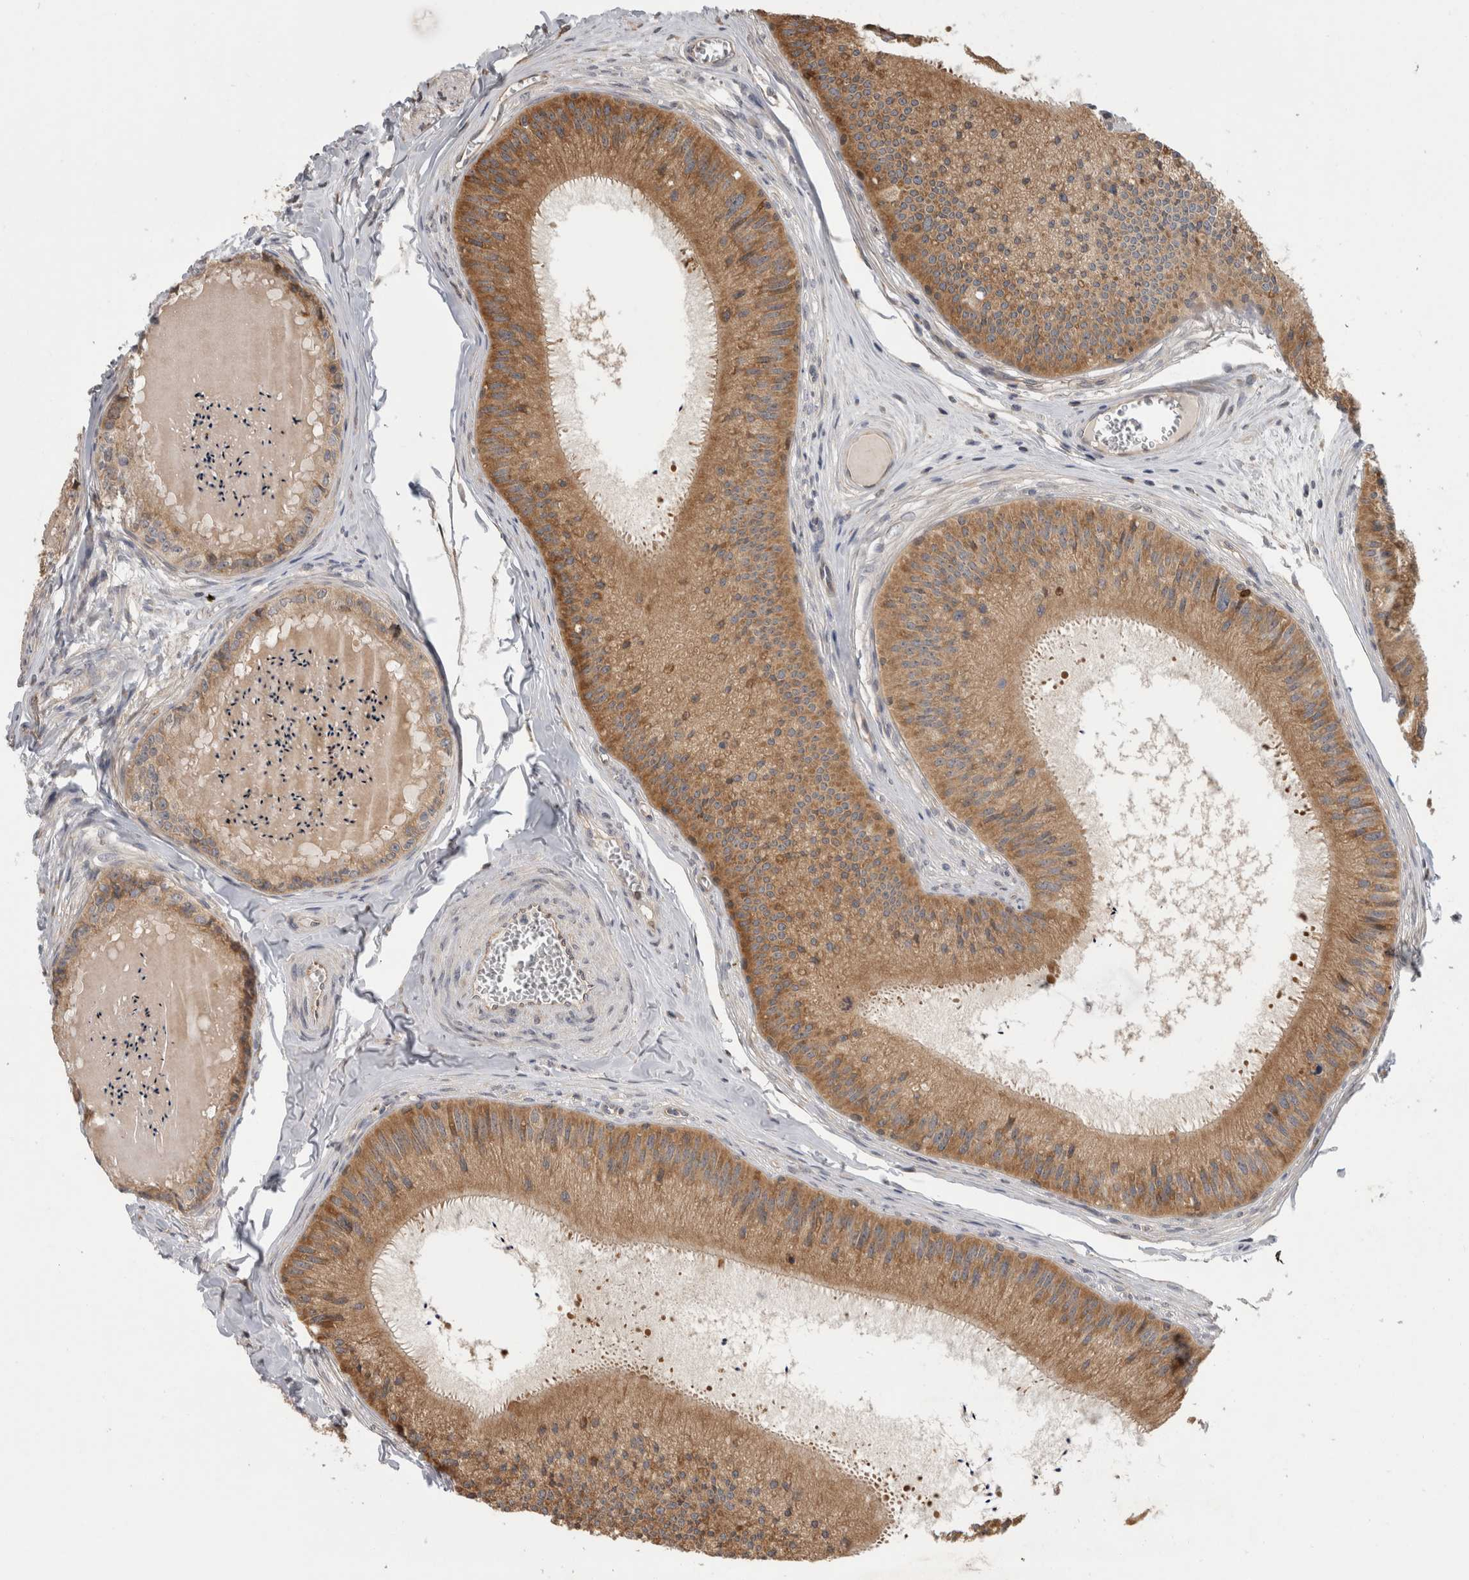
{"staining": {"intensity": "moderate", "quantity": ">75%", "location": "cytoplasmic/membranous"}, "tissue": "epididymis", "cell_type": "Glandular cells", "image_type": "normal", "snomed": [{"axis": "morphology", "description": "Normal tissue, NOS"}, {"axis": "topography", "description": "Epididymis"}], "caption": "Epididymis stained for a protein (brown) shows moderate cytoplasmic/membranous positive positivity in approximately >75% of glandular cells.", "gene": "PARP6", "patient": {"sex": "male", "age": 31}}